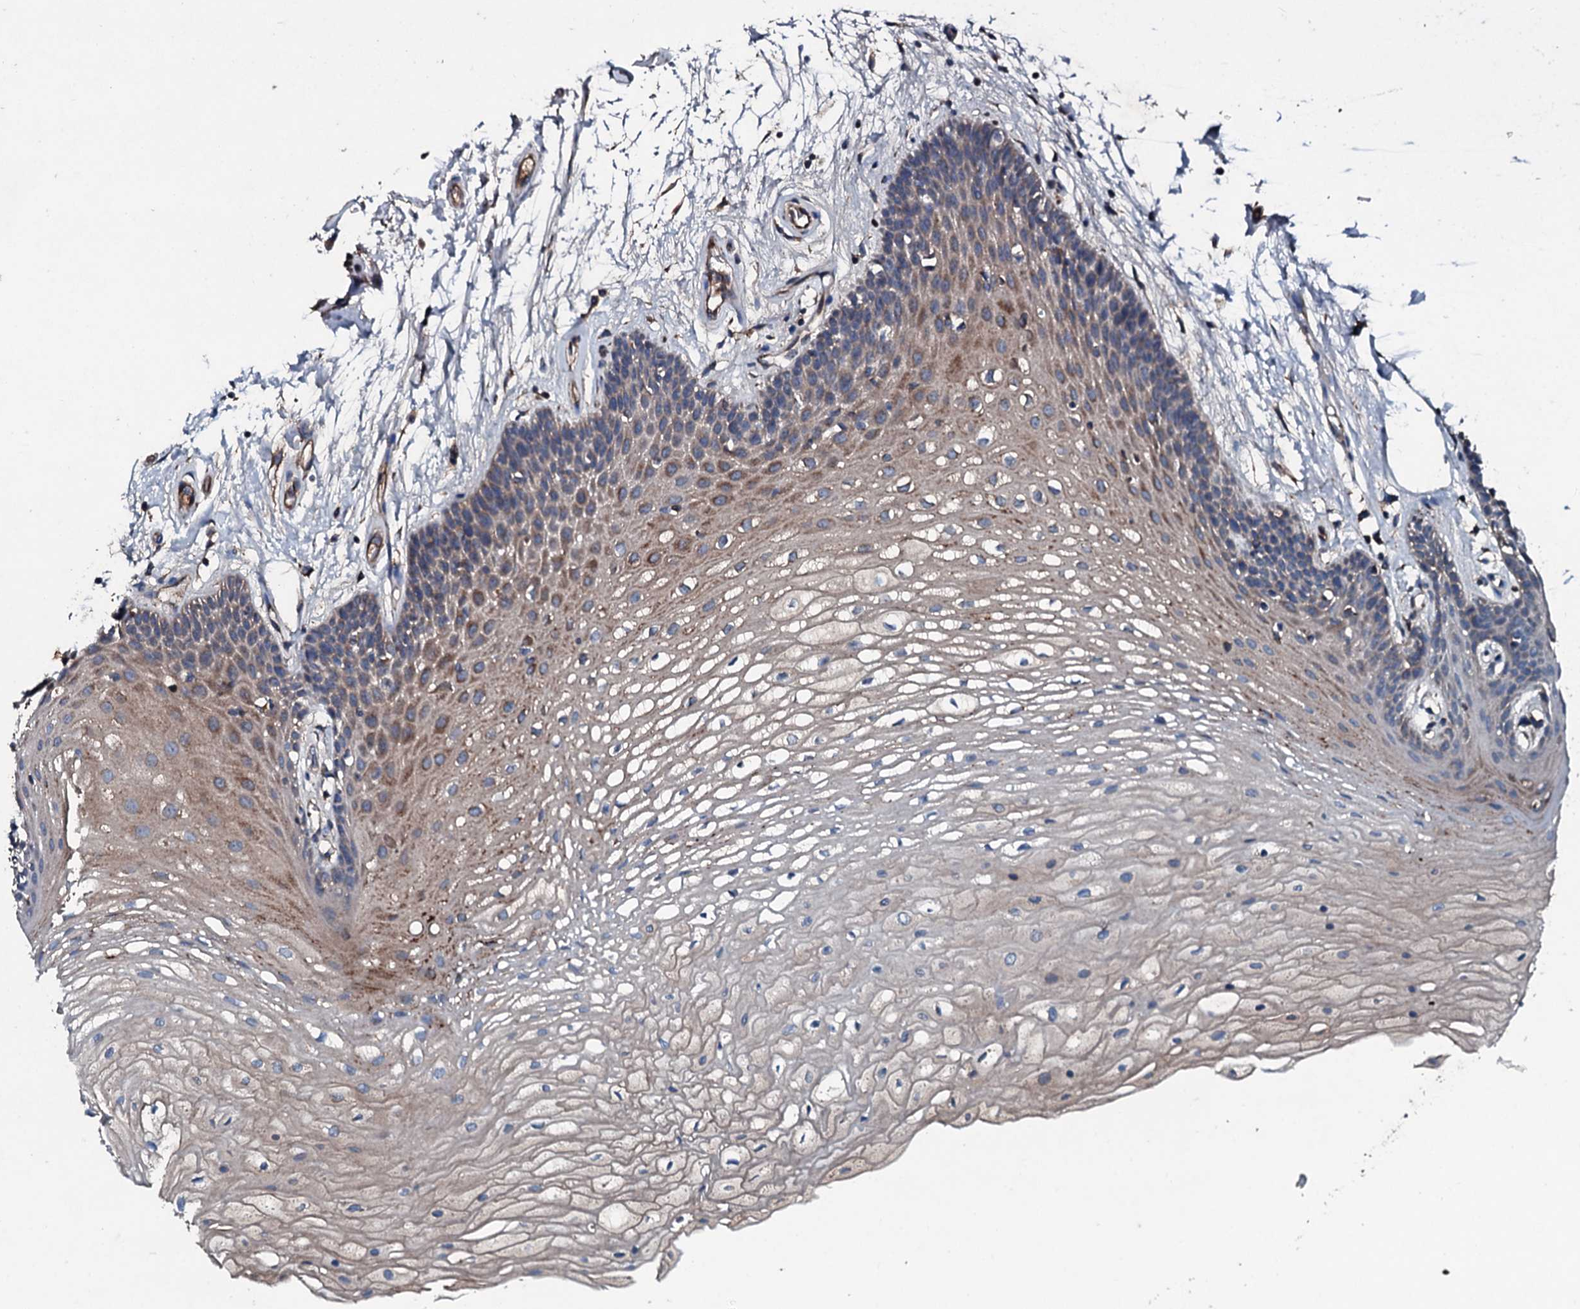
{"staining": {"intensity": "moderate", "quantity": "<25%", "location": "cytoplasmic/membranous"}, "tissue": "oral mucosa", "cell_type": "Squamous epithelial cells", "image_type": "normal", "snomed": [{"axis": "morphology", "description": "Normal tissue, NOS"}, {"axis": "topography", "description": "Oral tissue"}], "caption": "Immunohistochemical staining of benign human oral mucosa demonstrates moderate cytoplasmic/membranous protein positivity in about <25% of squamous epithelial cells. Using DAB (brown) and hematoxylin (blue) stains, captured at high magnification using brightfield microscopy.", "gene": "ACSS3", "patient": {"sex": "female", "age": 80}}